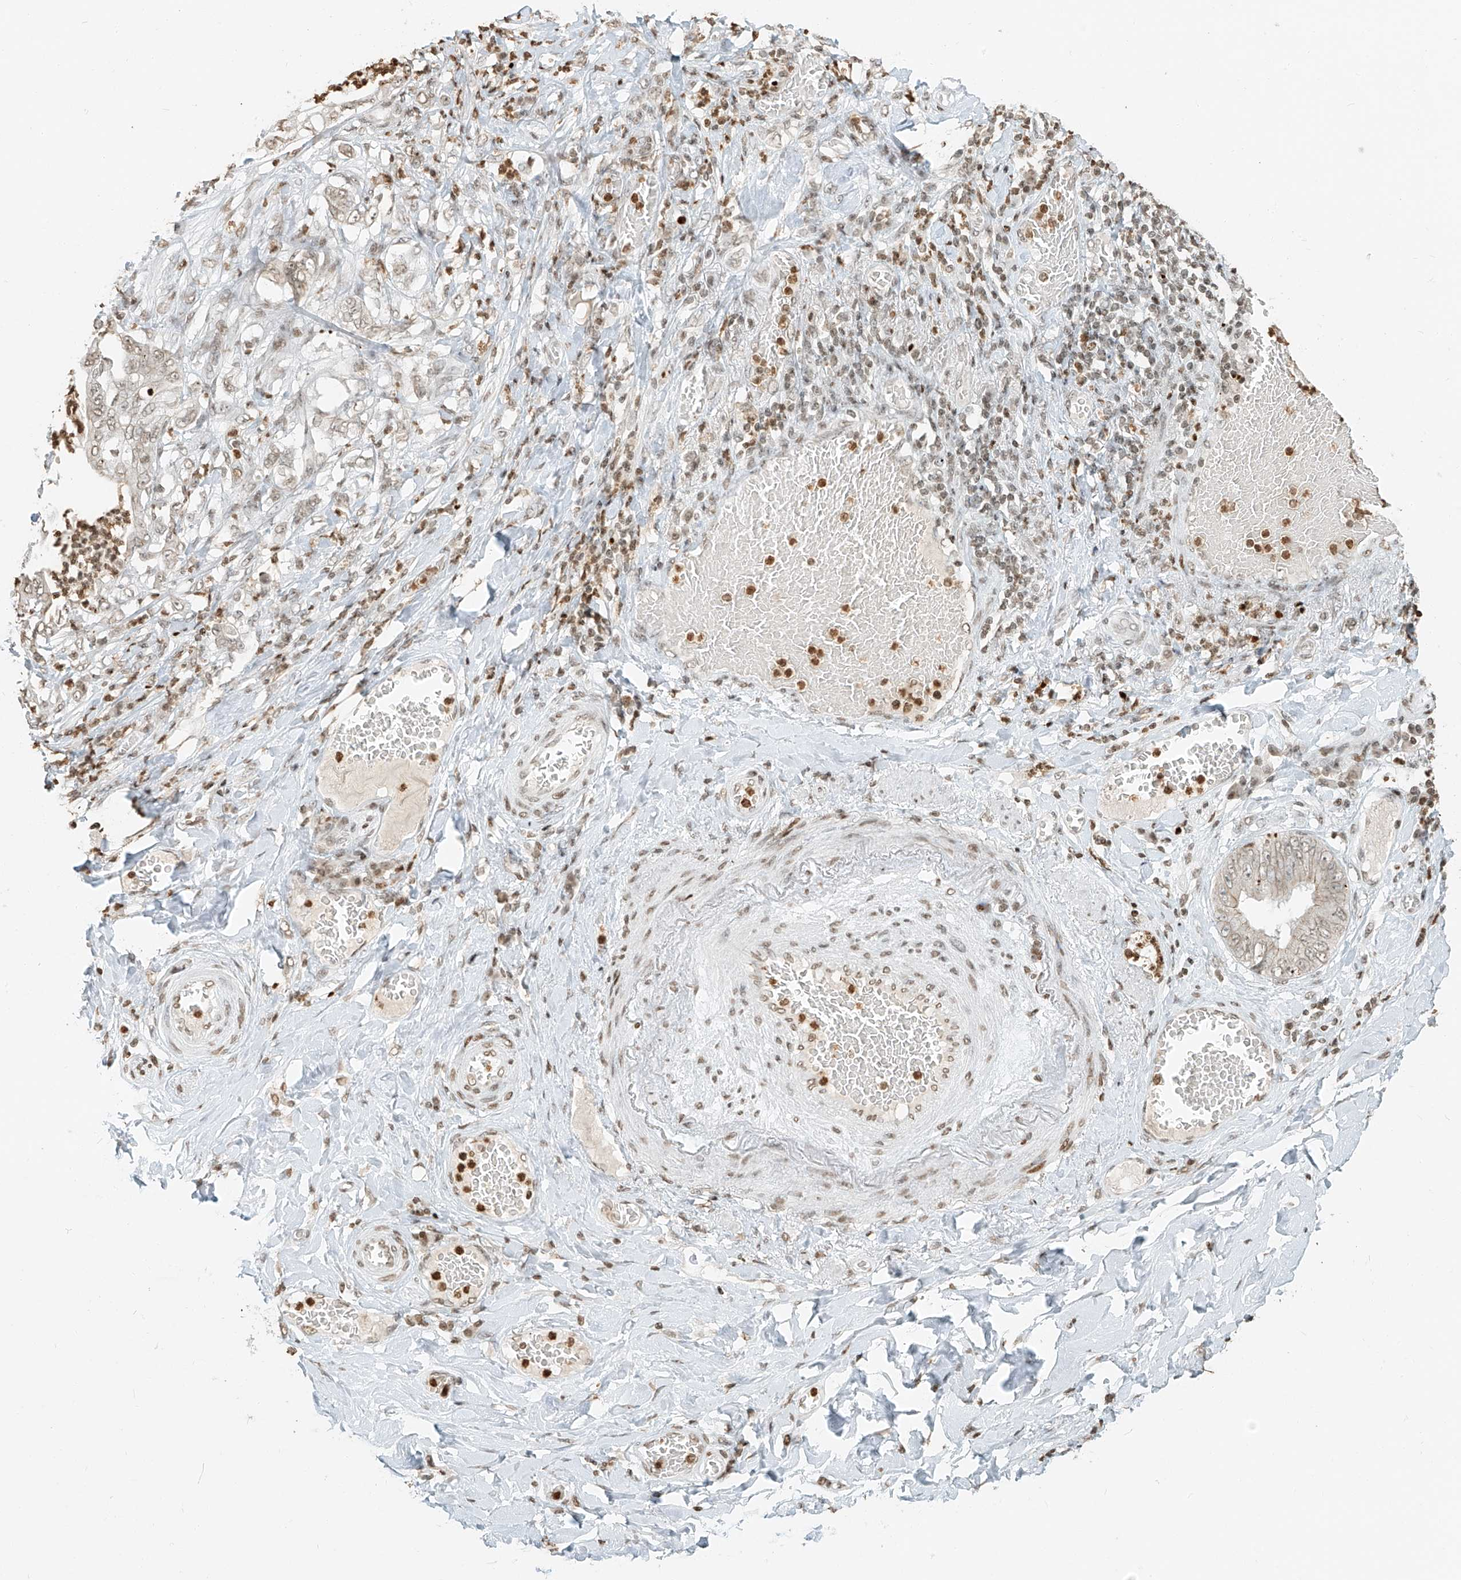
{"staining": {"intensity": "weak", "quantity": "25%-75%", "location": "nuclear"}, "tissue": "stomach cancer", "cell_type": "Tumor cells", "image_type": "cancer", "snomed": [{"axis": "morphology", "description": "Adenocarcinoma, NOS"}, {"axis": "topography", "description": "Stomach"}], "caption": "DAB (3,3'-diaminobenzidine) immunohistochemical staining of human stomach cancer (adenocarcinoma) displays weak nuclear protein staining in about 25%-75% of tumor cells. (Brightfield microscopy of DAB IHC at high magnification).", "gene": "C17orf58", "patient": {"sex": "female", "age": 73}}